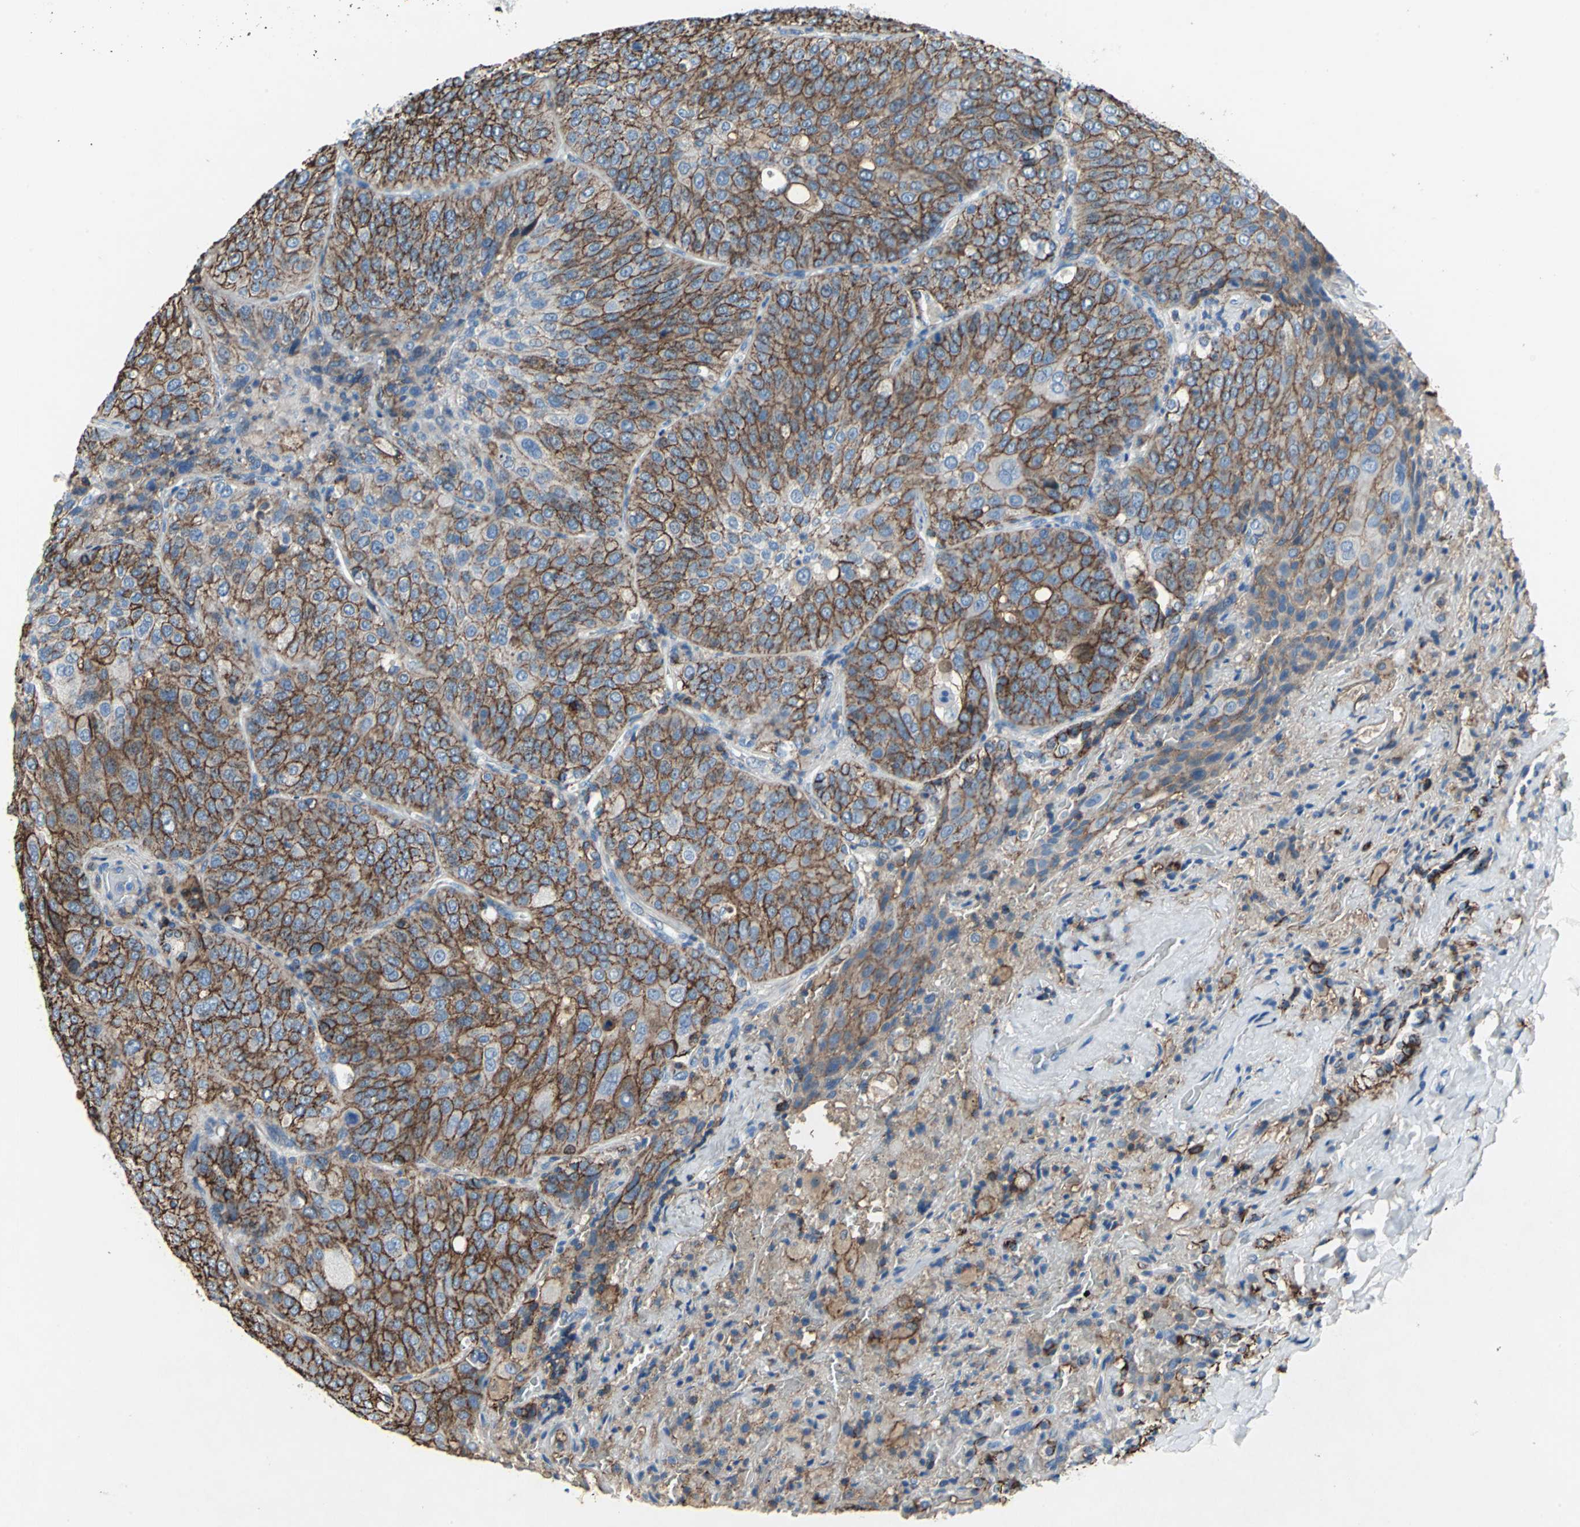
{"staining": {"intensity": "strong", "quantity": ">75%", "location": "cytoplasmic/membranous"}, "tissue": "lung cancer", "cell_type": "Tumor cells", "image_type": "cancer", "snomed": [{"axis": "morphology", "description": "Squamous cell carcinoma, NOS"}, {"axis": "topography", "description": "Lung"}], "caption": "Approximately >75% of tumor cells in lung squamous cell carcinoma reveal strong cytoplasmic/membranous protein staining as visualized by brown immunohistochemical staining.", "gene": "CD44", "patient": {"sex": "male", "age": 54}}